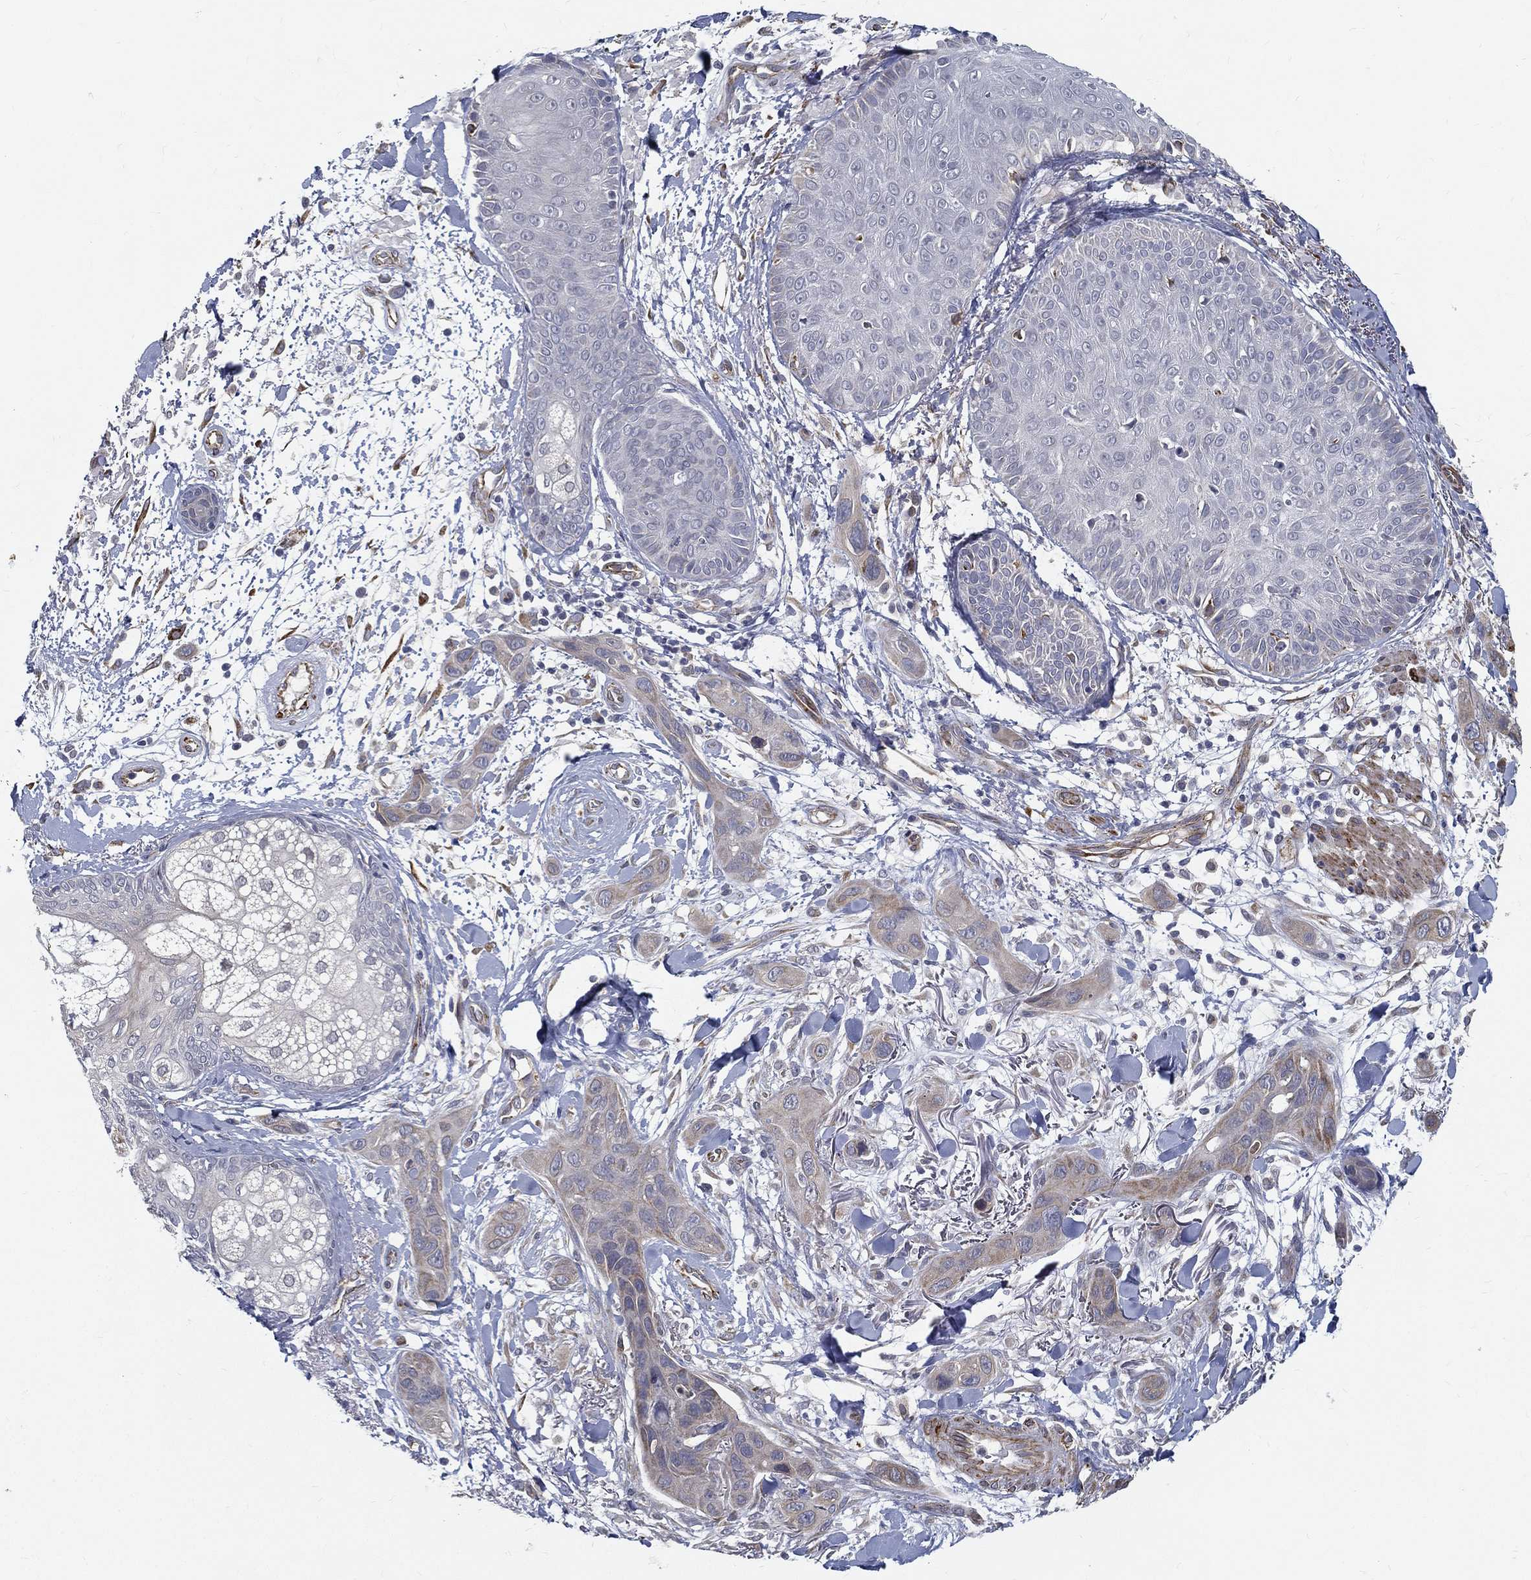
{"staining": {"intensity": "weak", "quantity": "25%-75%", "location": "cytoplasmic/membranous"}, "tissue": "skin cancer", "cell_type": "Tumor cells", "image_type": "cancer", "snomed": [{"axis": "morphology", "description": "Squamous cell carcinoma, NOS"}, {"axis": "topography", "description": "Skin"}], "caption": "Immunohistochemical staining of skin cancer (squamous cell carcinoma) demonstrates low levels of weak cytoplasmic/membranous positivity in about 25%-75% of tumor cells.", "gene": "LRRC56", "patient": {"sex": "male", "age": 78}}